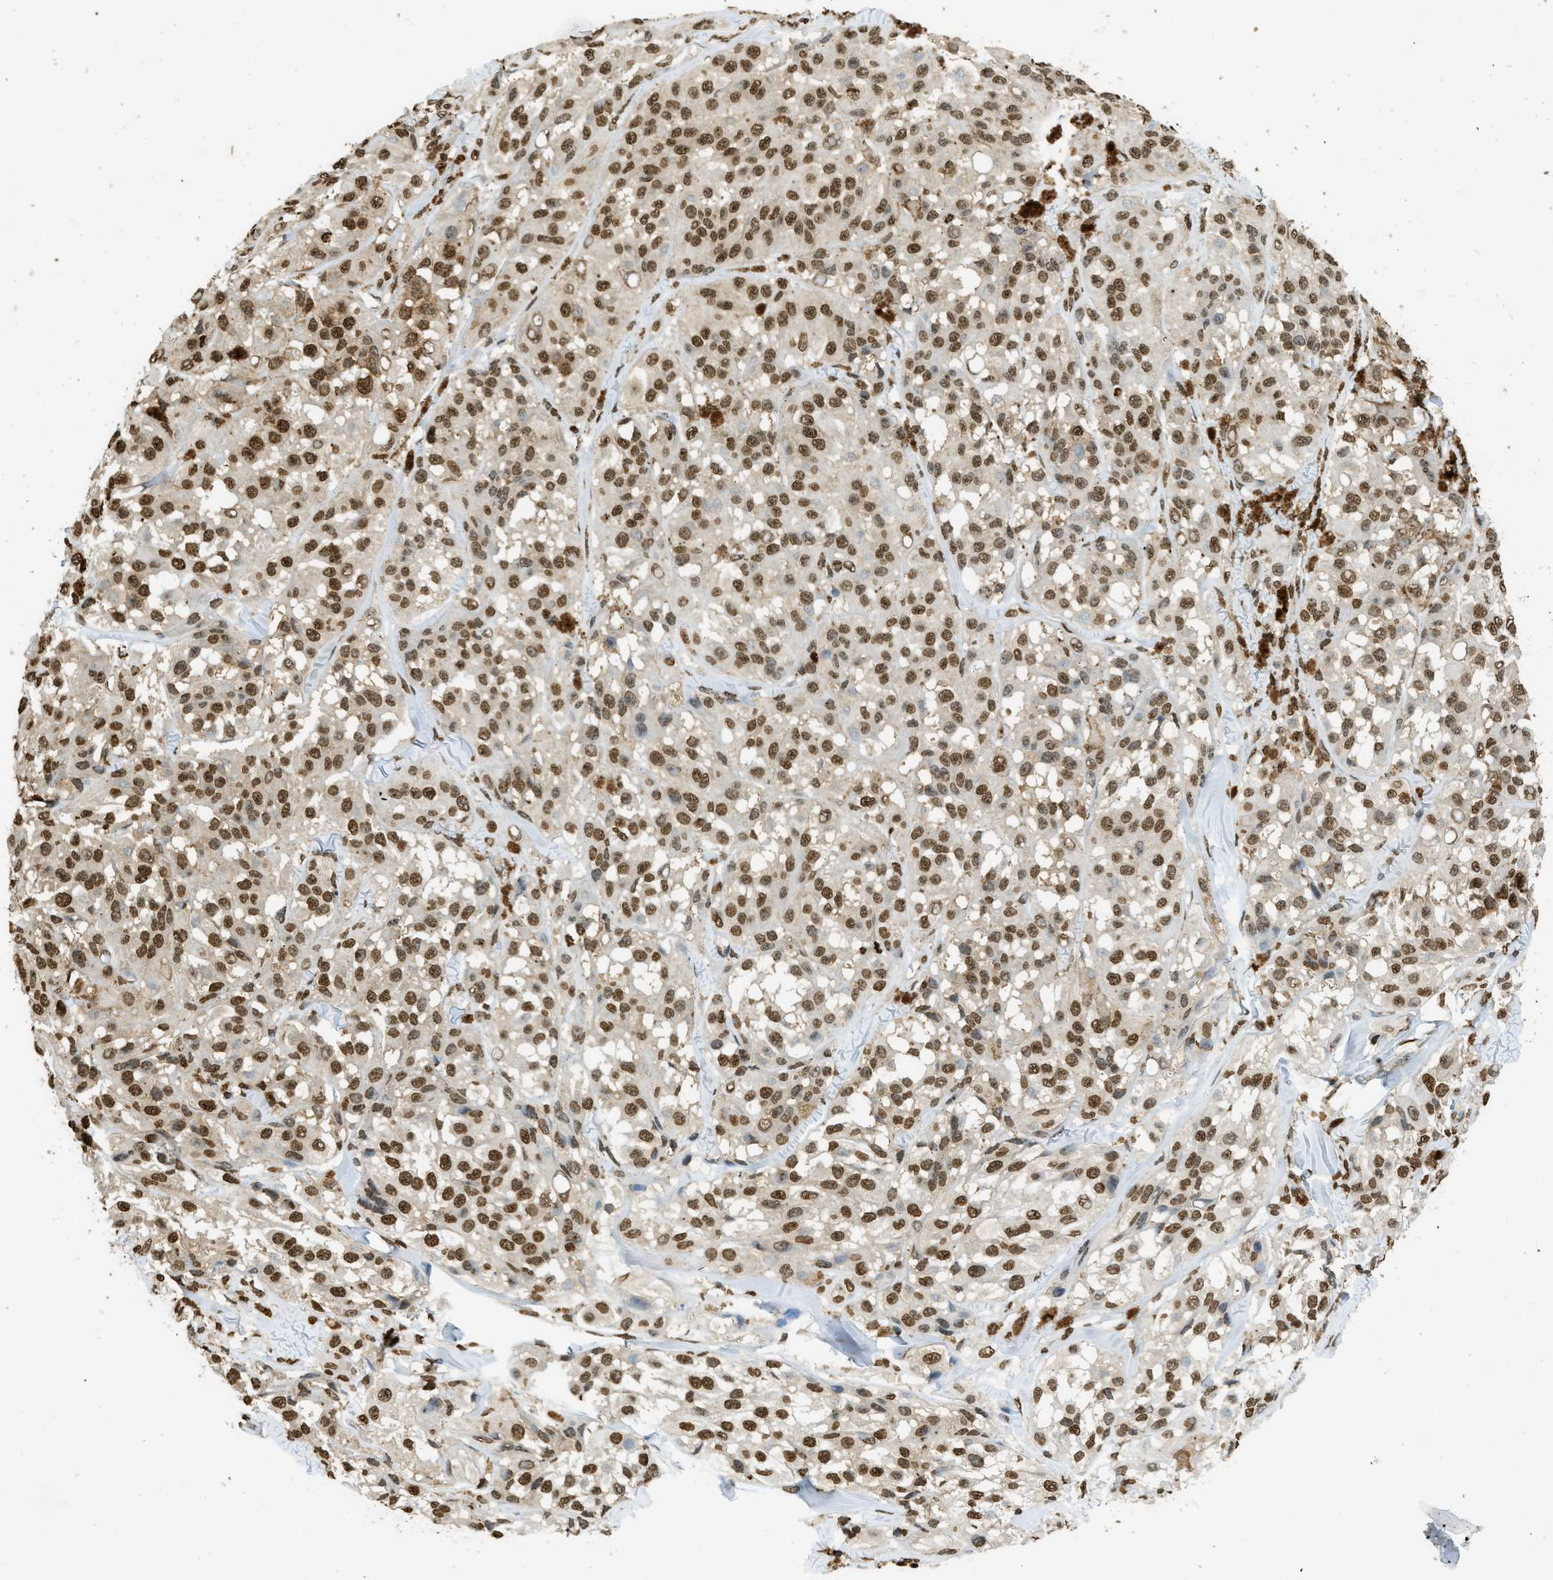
{"staining": {"intensity": "strong", "quantity": ">75%", "location": "nuclear"}, "tissue": "melanoma", "cell_type": "Tumor cells", "image_type": "cancer", "snomed": [{"axis": "morphology", "description": "Malignant melanoma, NOS"}, {"axis": "topography", "description": "Skin"}], "caption": "Immunohistochemical staining of melanoma reveals high levels of strong nuclear staining in about >75% of tumor cells.", "gene": "NR5A2", "patient": {"sex": "male", "age": 84}}